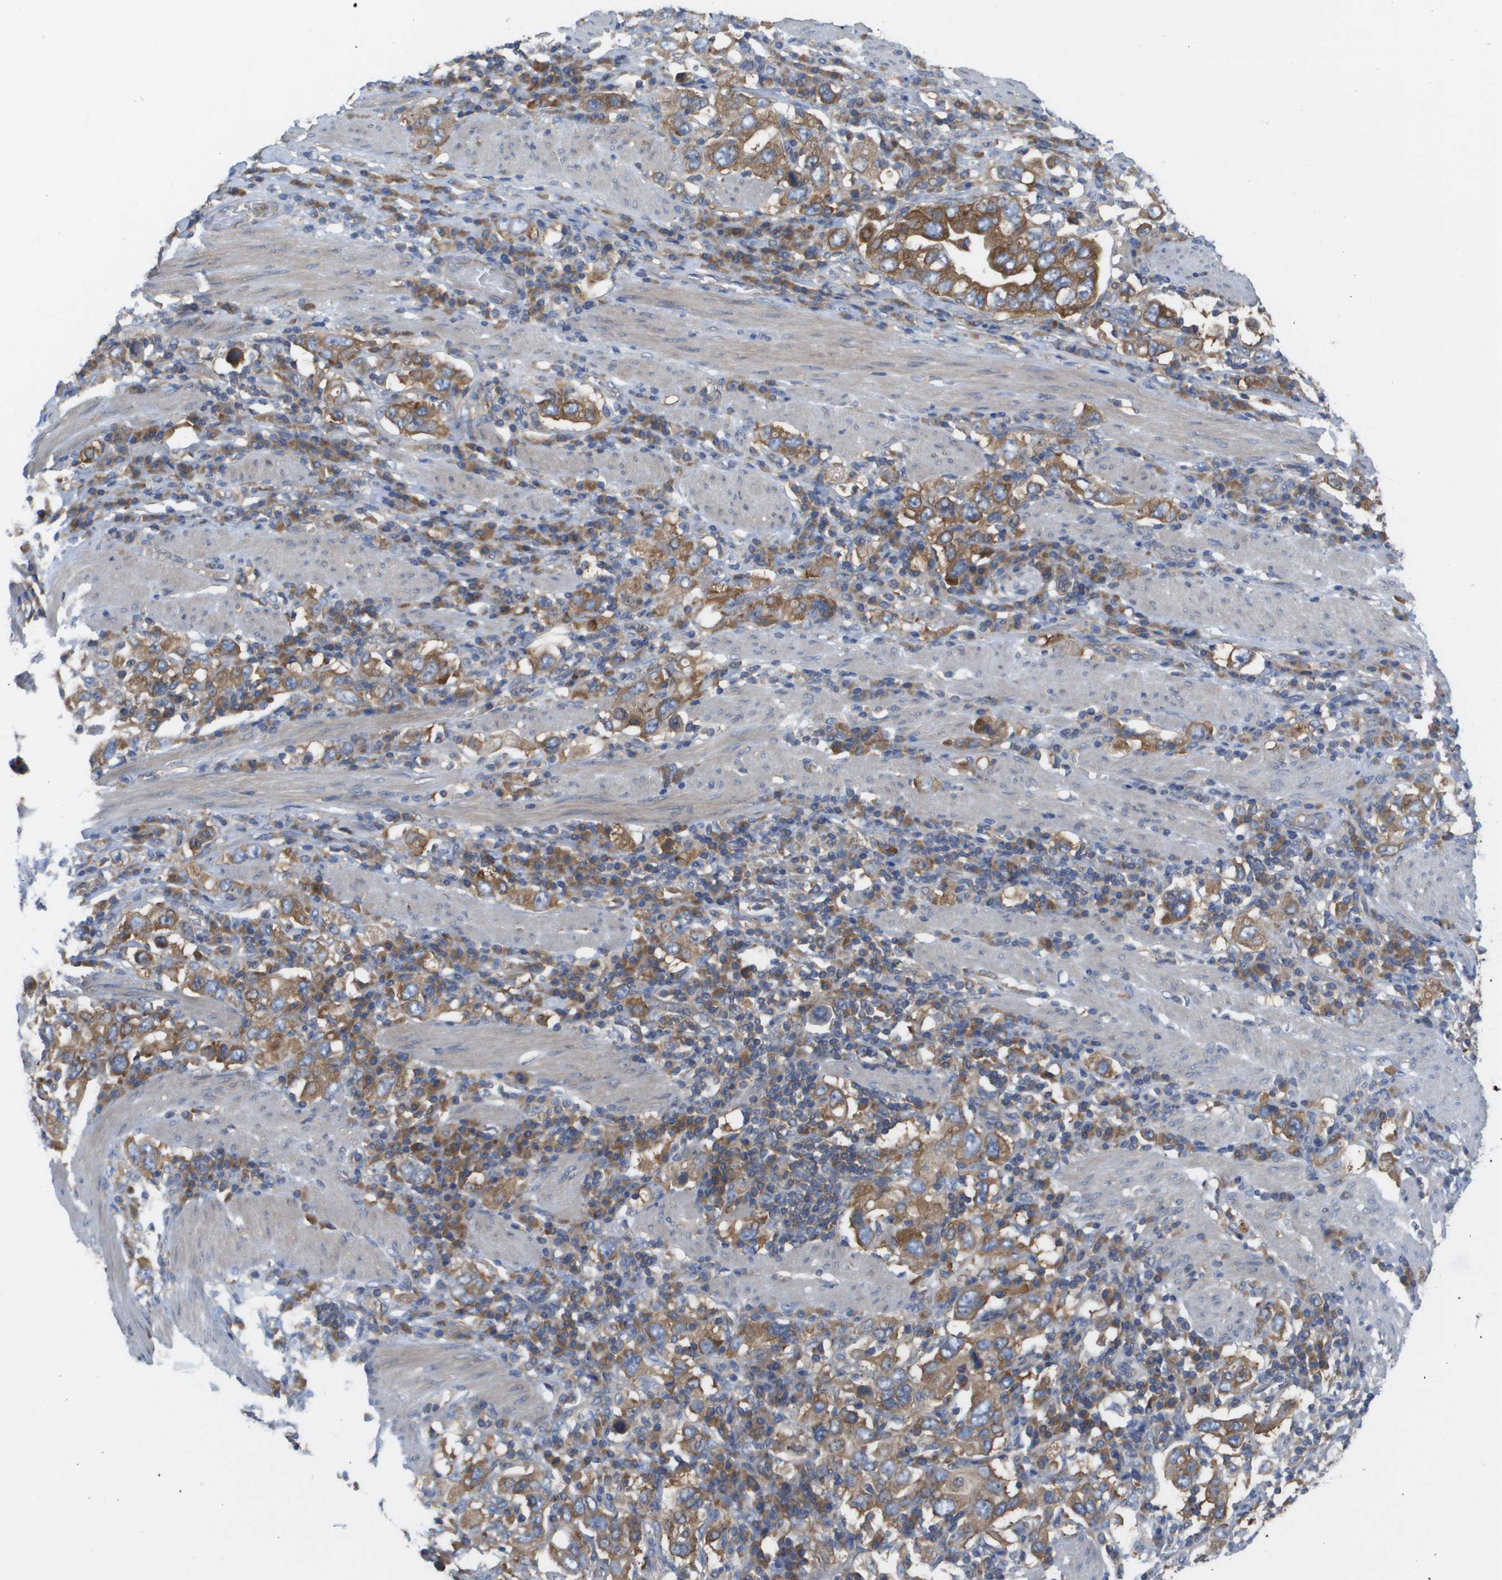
{"staining": {"intensity": "moderate", "quantity": ">75%", "location": "cytoplasmic/membranous"}, "tissue": "stomach cancer", "cell_type": "Tumor cells", "image_type": "cancer", "snomed": [{"axis": "morphology", "description": "Adenocarcinoma, NOS"}, {"axis": "topography", "description": "Stomach, upper"}], "caption": "A brown stain labels moderate cytoplasmic/membranous positivity of a protein in adenocarcinoma (stomach) tumor cells.", "gene": "EIF4G2", "patient": {"sex": "male", "age": 62}}